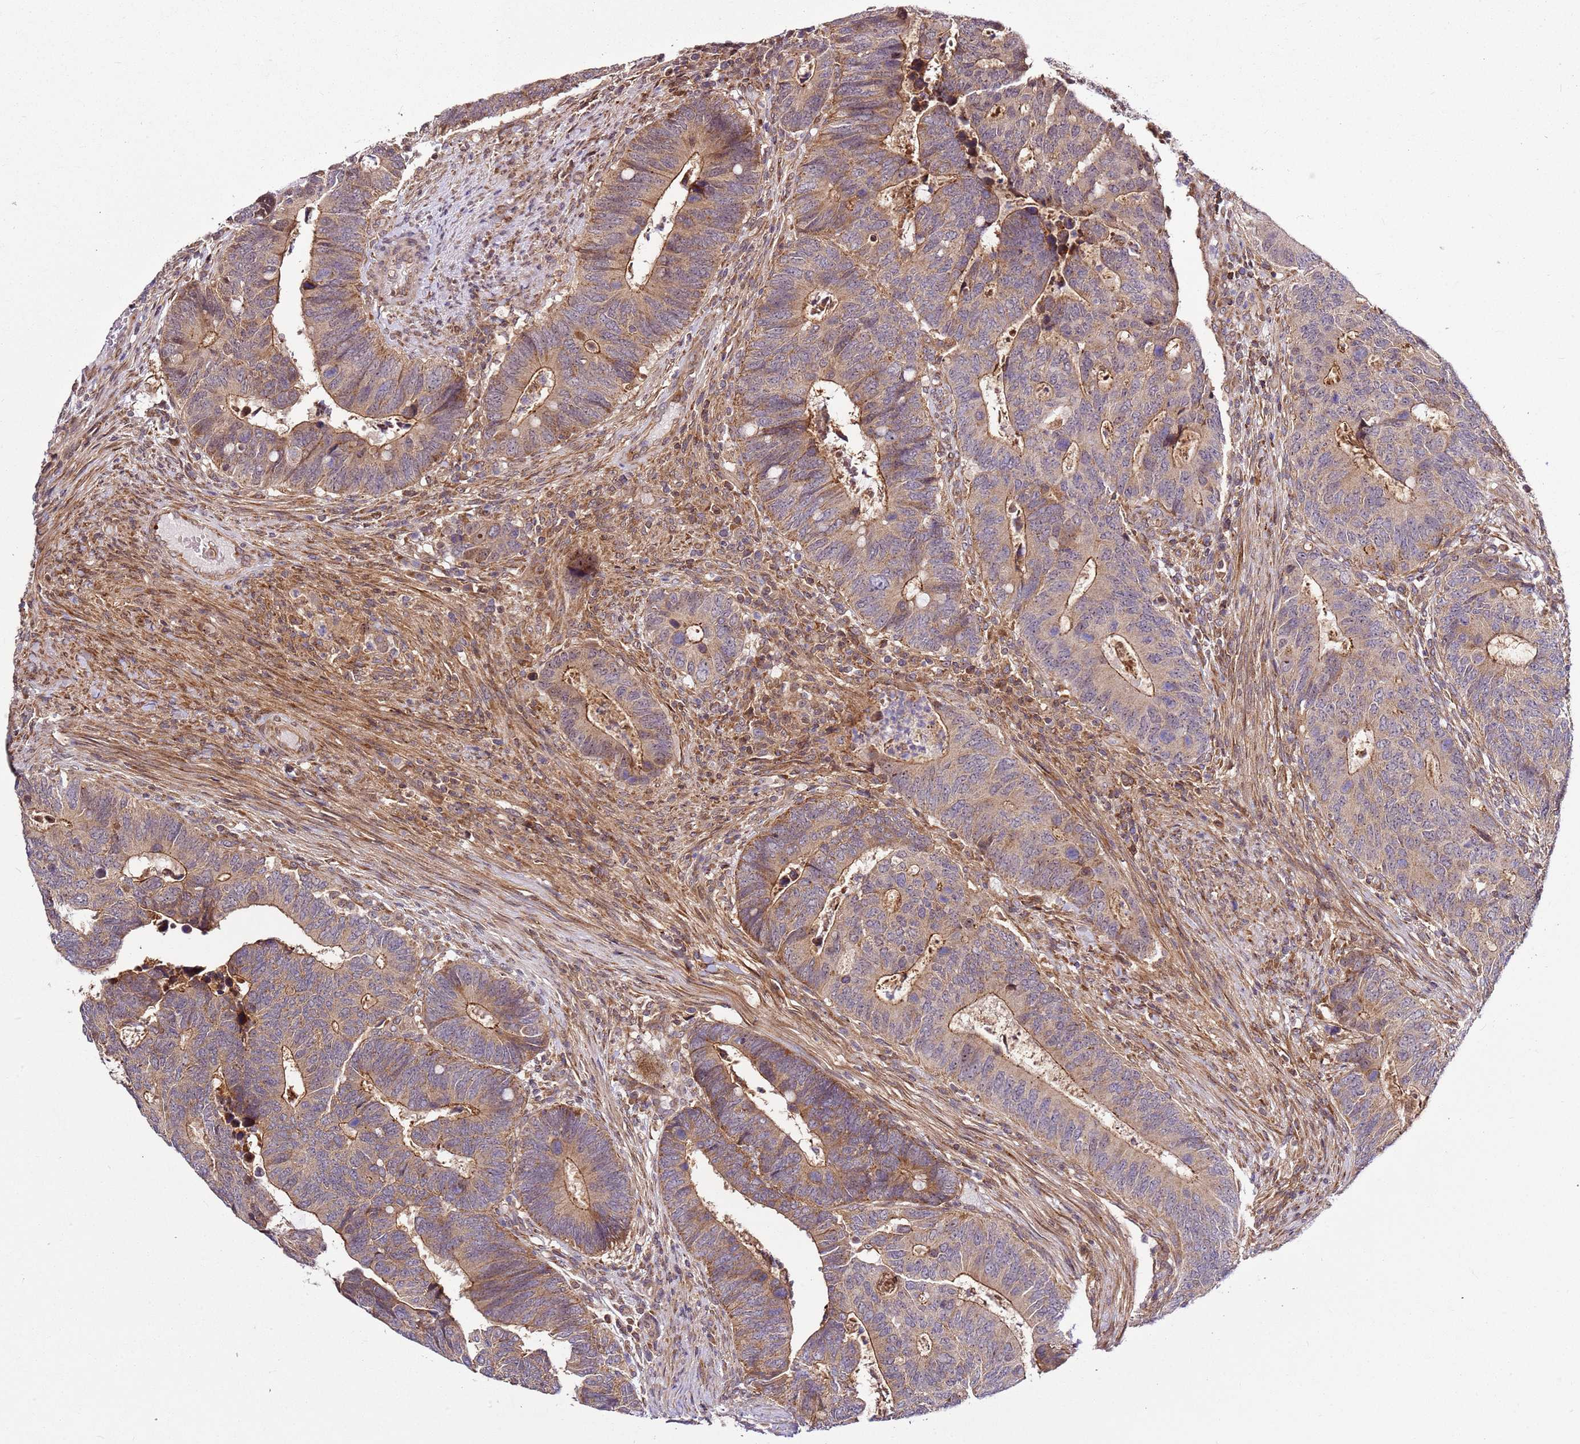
{"staining": {"intensity": "moderate", "quantity": ">75%", "location": "cytoplasmic/membranous"}, "tissue": "colorectal cancer", "cell_type": "Tumor cells", "image_type": "cancer", "snomed": [{"axis": "morphology", "description": "Adenocarcinoma, NOS"}, {"axis": "topography", "description": "Colon"}], "caption": "DAB (3,3'-diaminobenzidine) immunohistochemical staining of human colorectal cancer exhibits moderate cytoplasmic/membranous protein positivity in approximately >75% of tumor cells. Using DAB (3,3'-diaminobenzidine) (brown) and hematoxylin (blue) stains, captured at high magnification using brightfield microscopy.", "gene": "RASA3", "patient": {"sex": "male", "age": 87}}